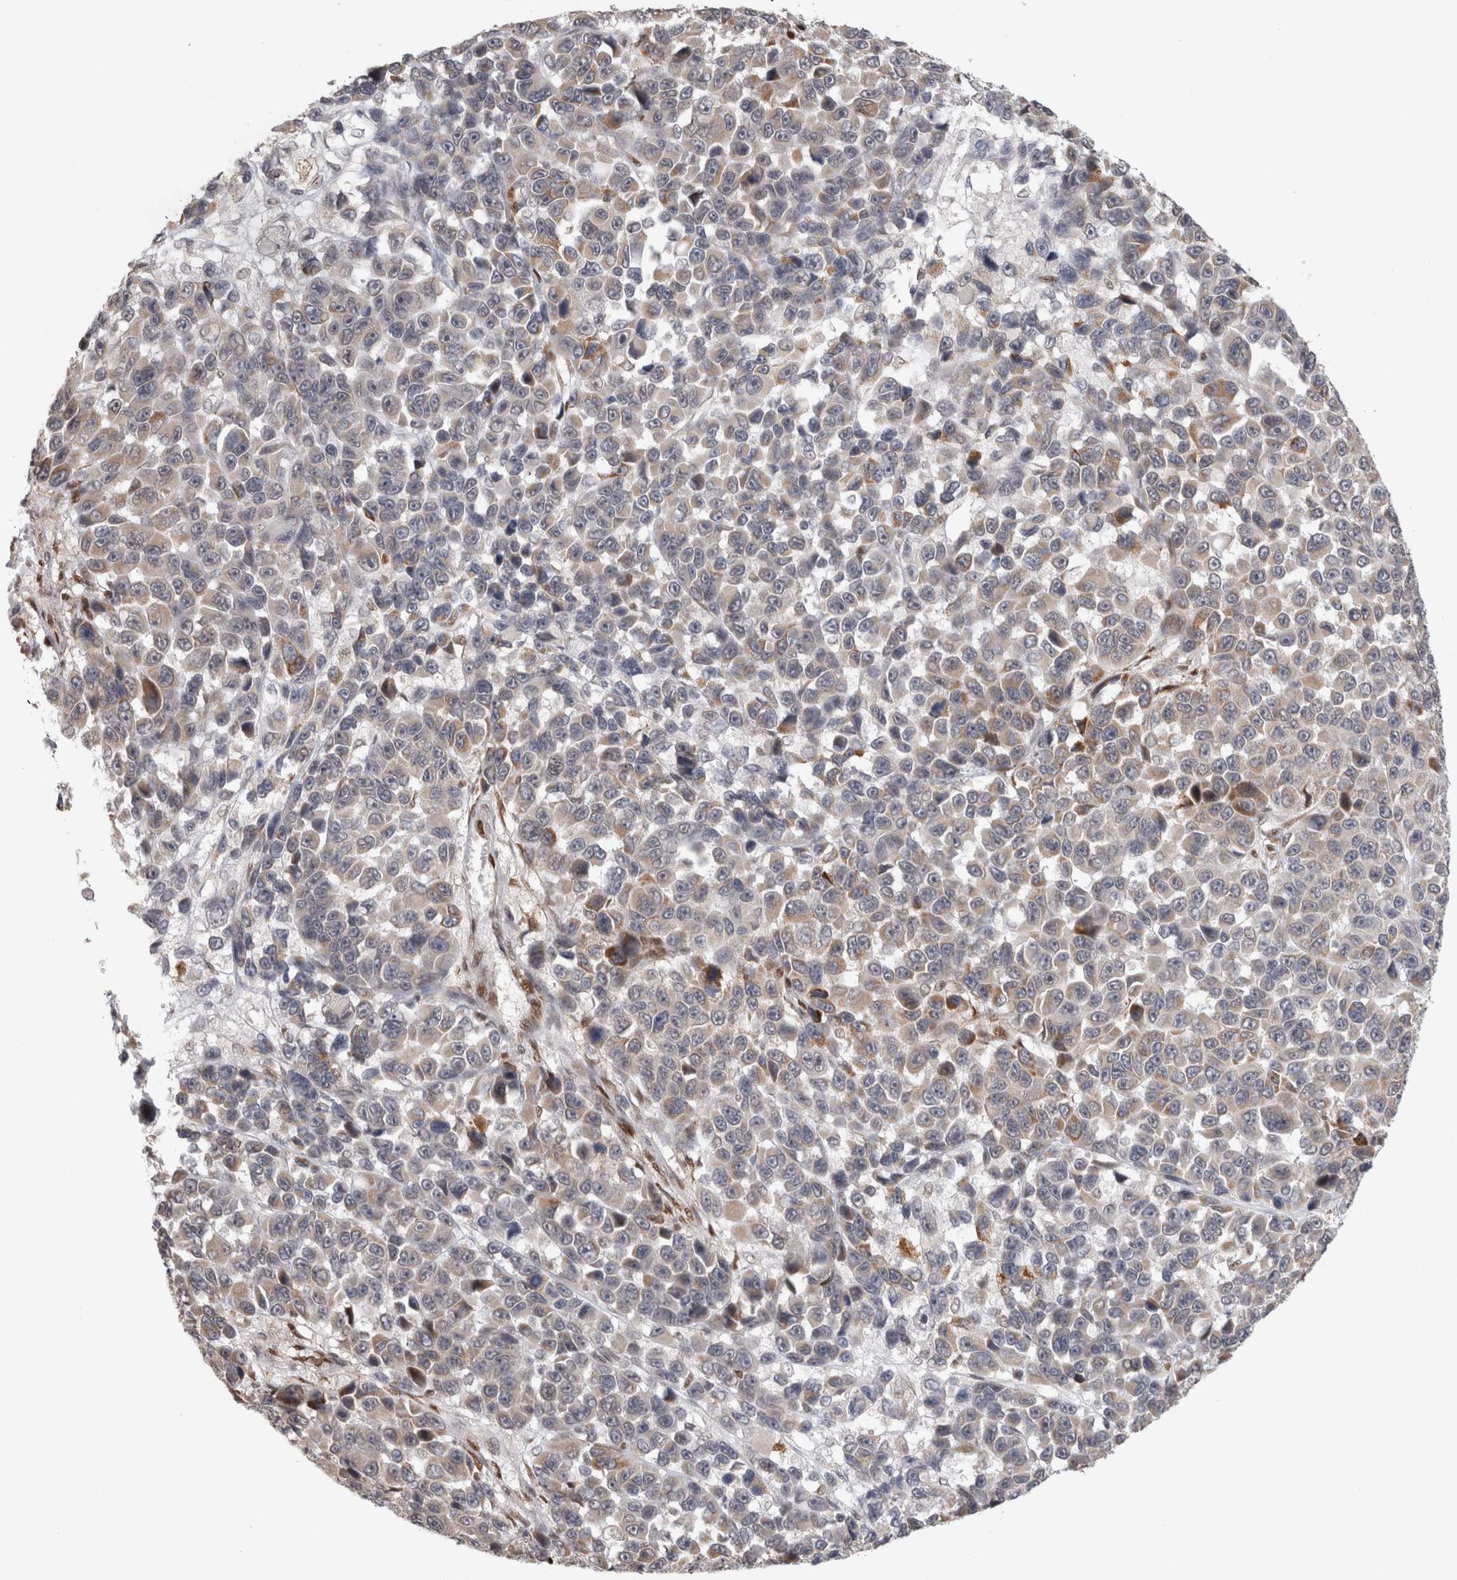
{"staining": {"intensity": "weak", "quantity": "25%-75%", "location": "cytoplasmic/membranous"}, "tissue": "melanoma", "cell_type": "Tumor cells", "image_type": "cancer", "snomed": [{"axis": "morphology", "description": "Malignant melanoma, NOS"}, {"axis": "topography", "description": "Skin"}], "caption": "Immunohistochemistry (IHC) histopathology image of human malignant melanoma stained for a protein (brown), which displays low levels of weak cytoplasmic/membranous expression in approximately 25%-75% of tumor cells.", "gene": "SRARP", "patient": {"sex": "male", "age": 53}}